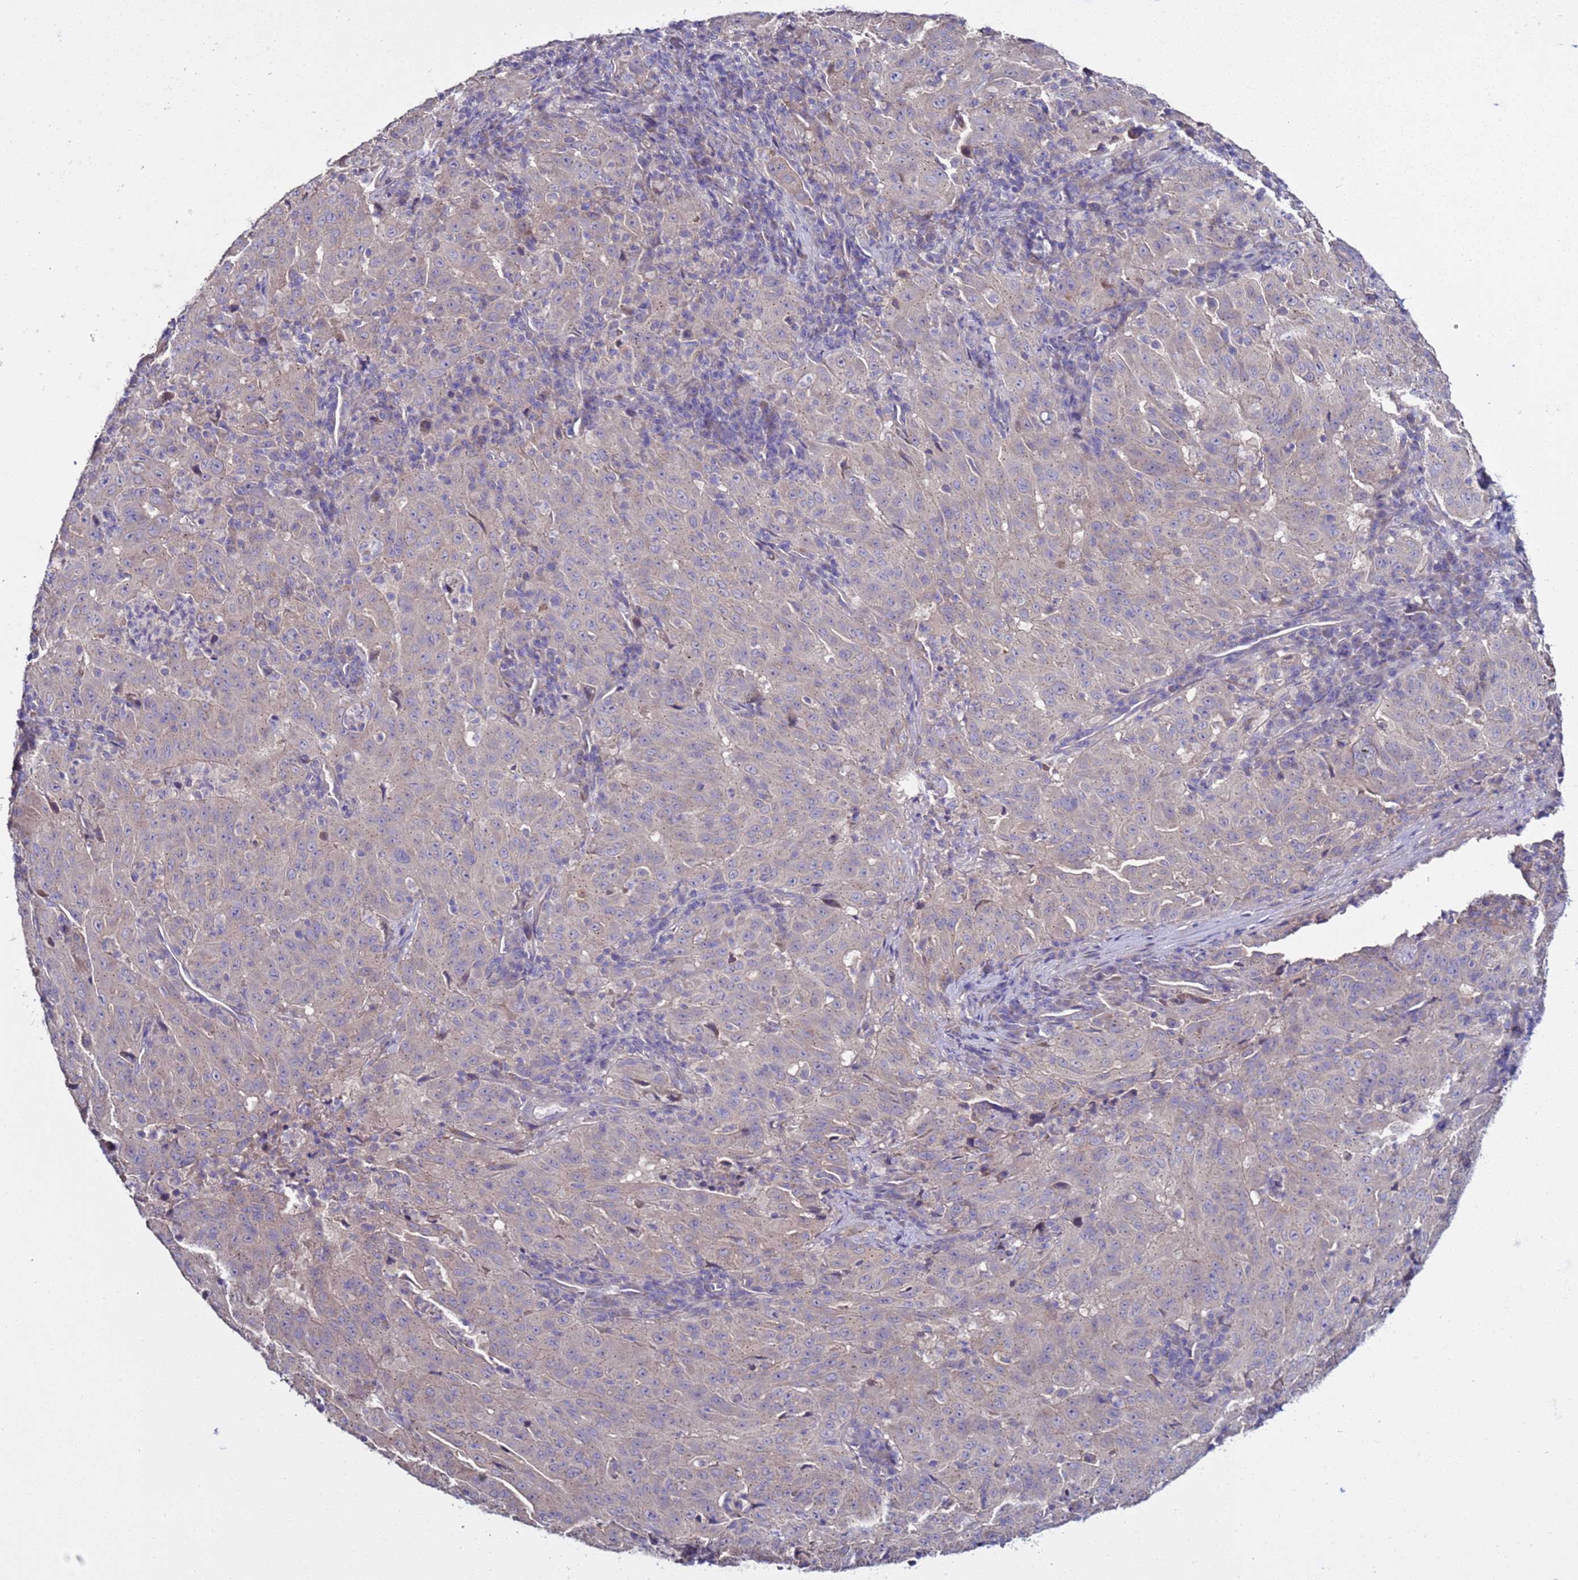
{"staining": {"intensity": "negative", "quantity": "none", "location": "none"}, "tissue": "pancreatic cancer", "cell_type": "Tumor cells", "image_type": "cancer", "snomed": [{"axis": "morphology", "description": "Adenocarcinoma, NOS"}, {"axis": "topography", "description": "Pancreas"}], "caption": "DAB (3,3'-diaminobenzidine) immunohistochemical staining of human adenocarcinoma (pancreatic) exhibits no significant expression in tumor cells.", "gene": "RABL2B", "patient": {"sex": "male", "age": 63}}